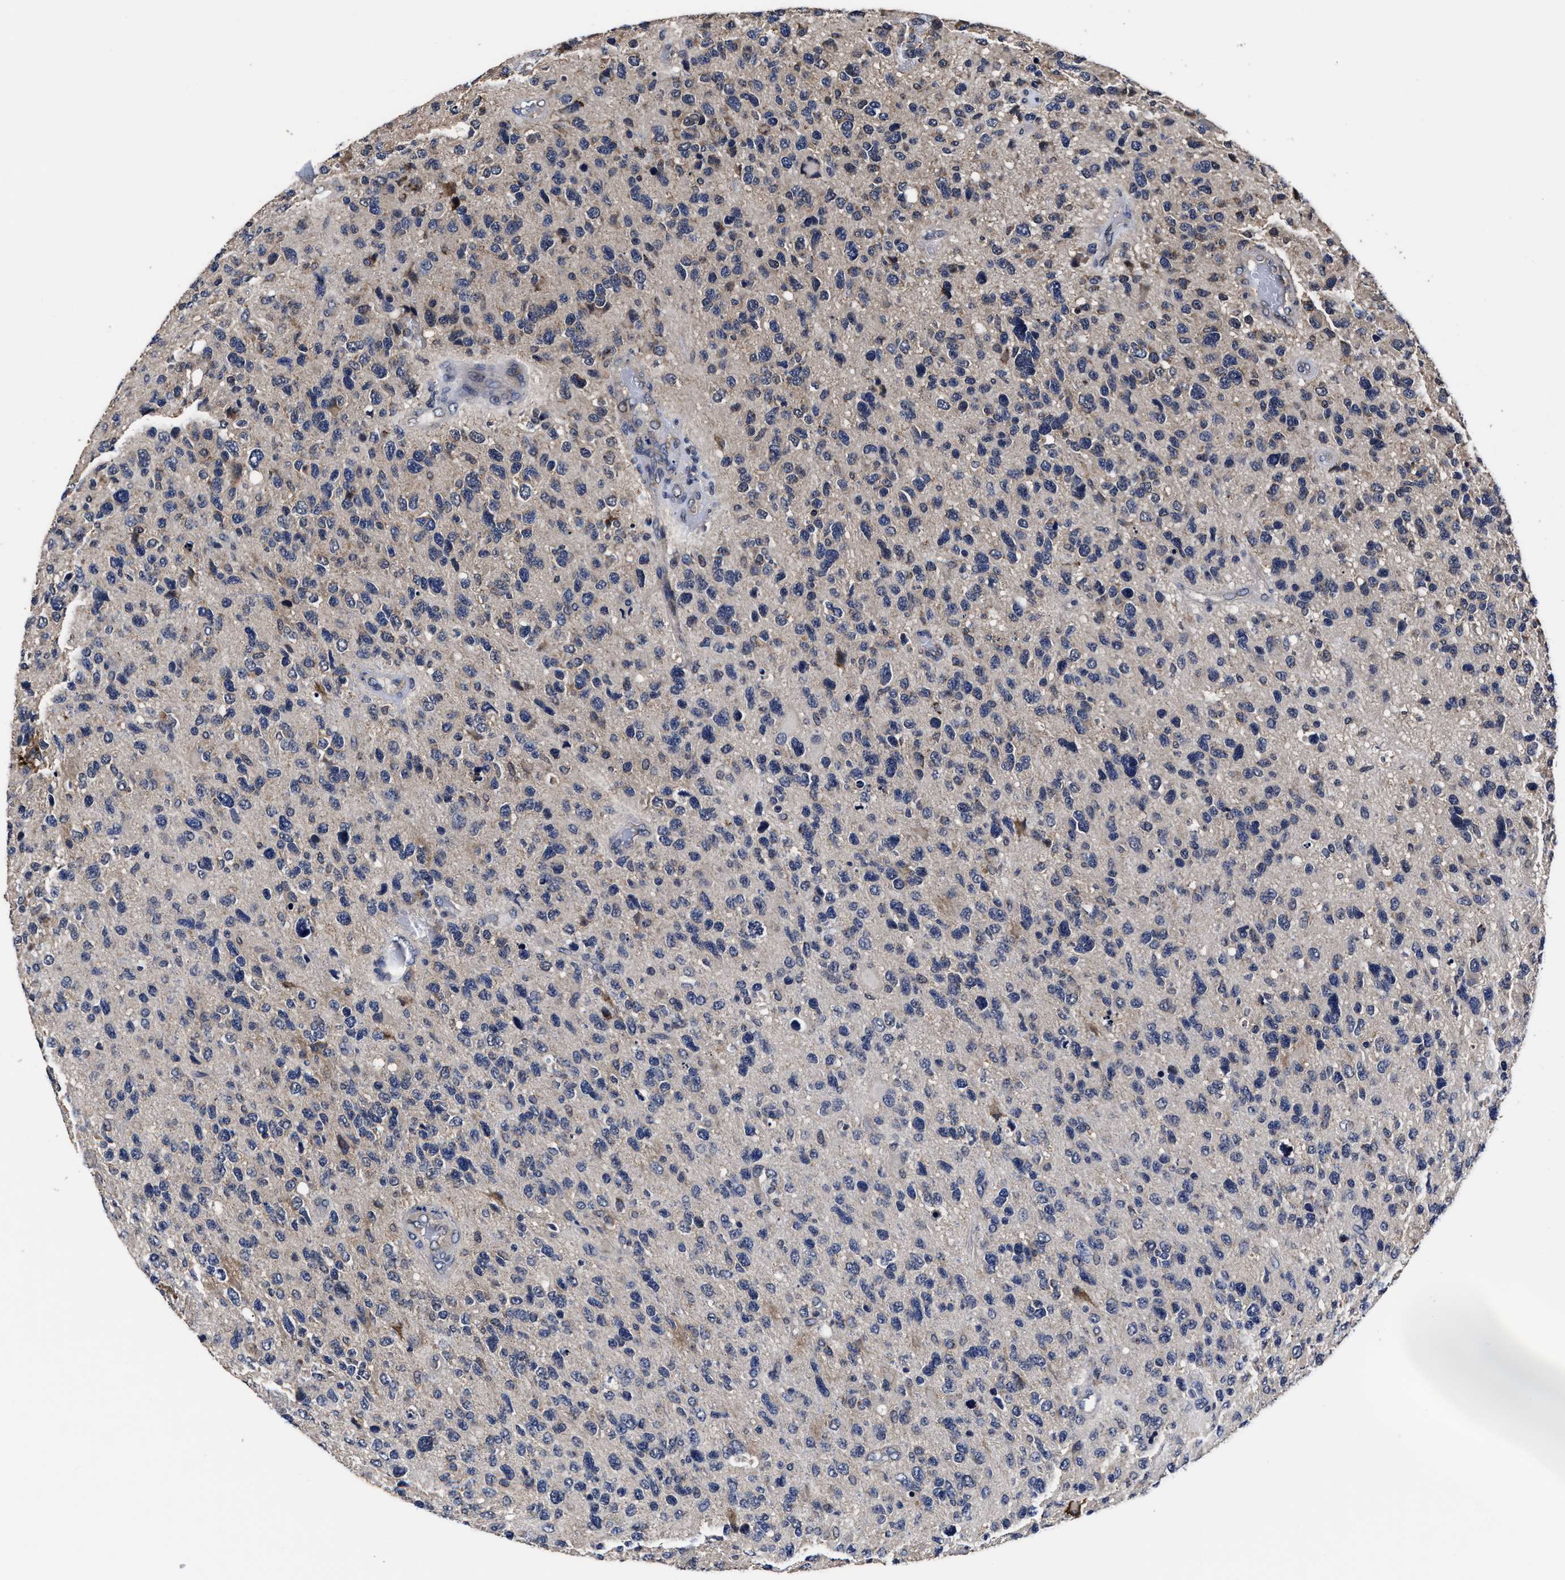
{"staining": {"intensity": "weak", "quantity": "<25%", "location": "cytoplasmic/membranous"}, "tissue": "glioma", "cell_type": "Tumor cells", "image_type": "cancer", "snomed": [{"axis": "morphology", "description": "Glioma, malignant, High grade"}, {"axis": "topography", "description": "Brain"}], "caption": "Immunohistochemistry (IHC) histopathology image of neoplastic tissue: malignant glioma (high-grade) stained with DAB (3,3'-diaminobenzidine) shows no significant protein staining in tumor cells.", "gene": "SOCS5", "patient": {"sex": "female", "age": 58}}